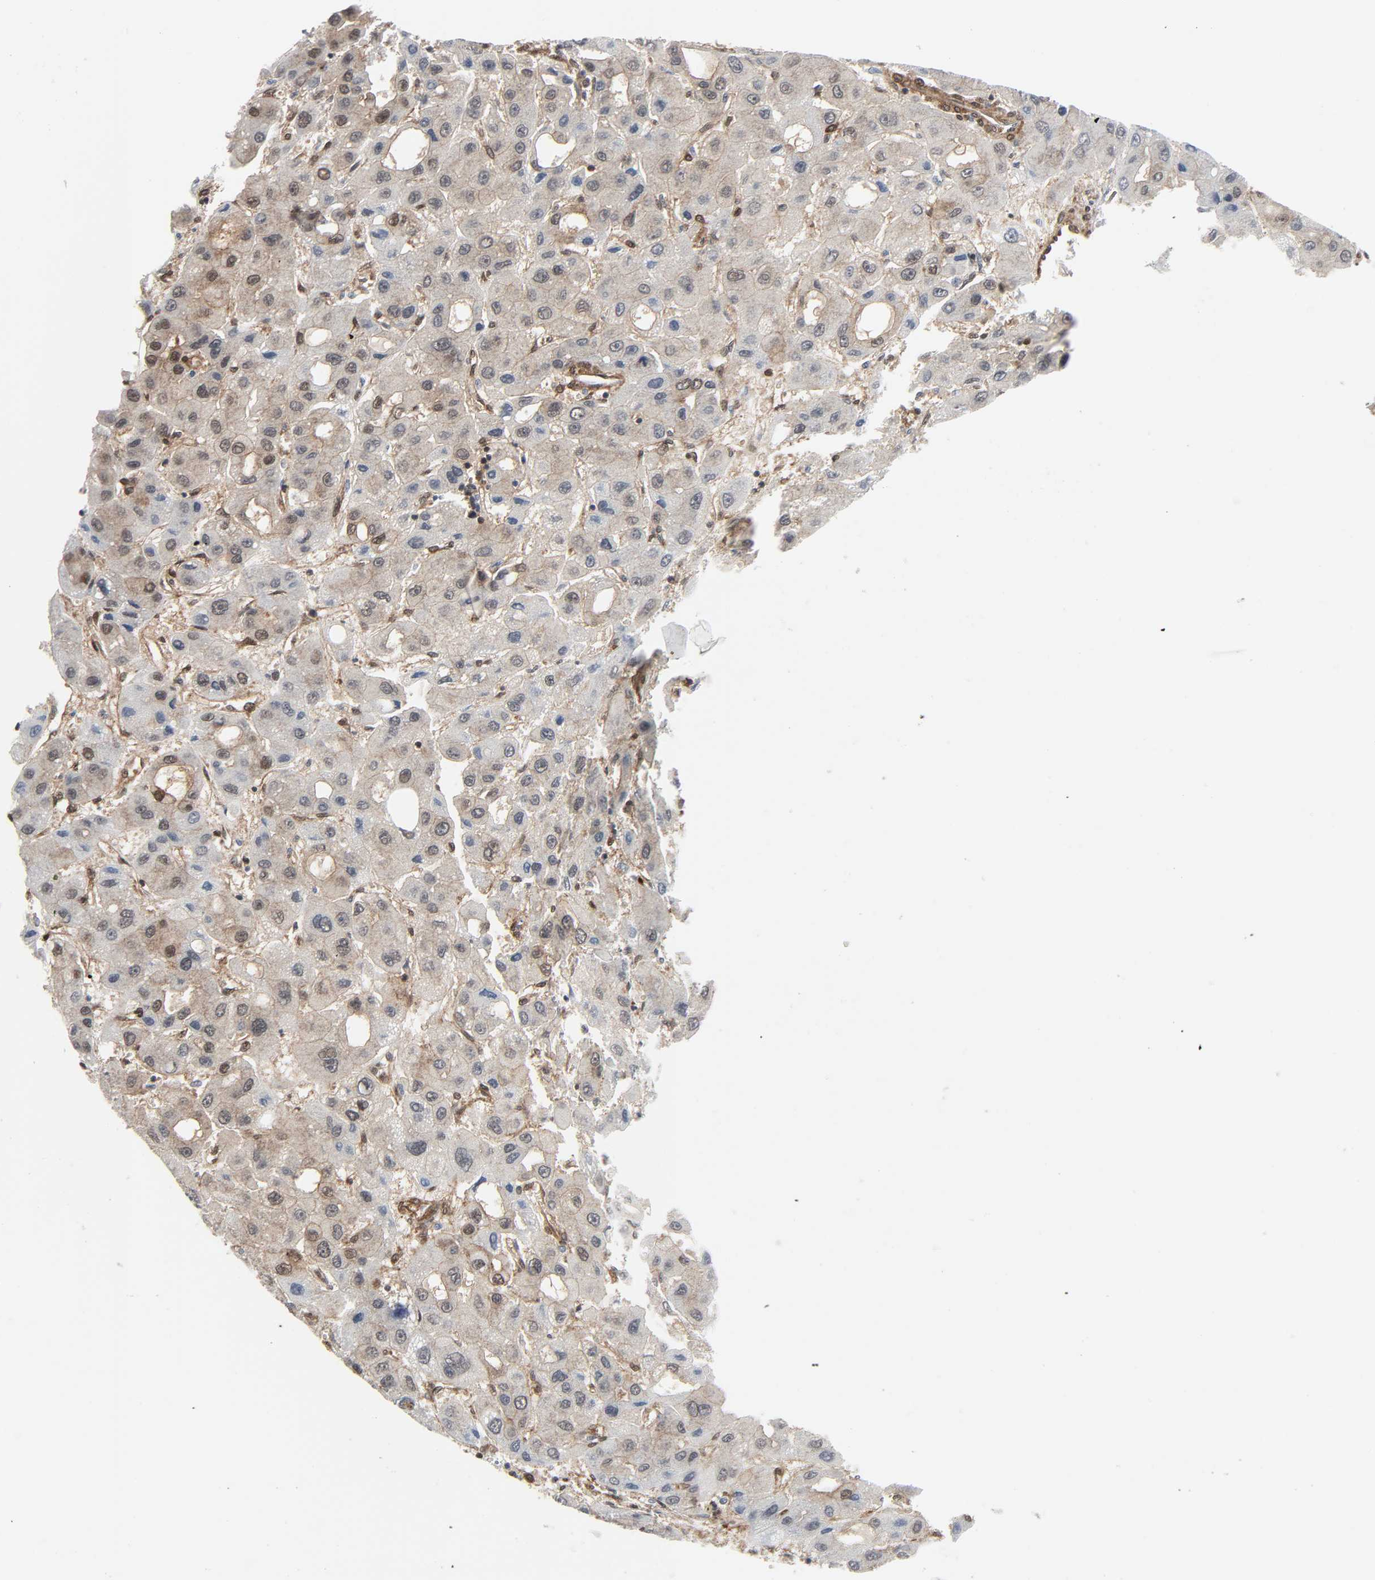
{"staining": {"intensity": "weak", "quantity": "<25%", "location": "cytoplasmic/membranous"}, "tissue": "liver cancer", "cell_type": "Tumor cells", "image_type": "cancer", "snomed": [{"axis": "morphology", "description": "Carcinoma, Hepatocellular, NOS"}, {"axis": "topography", "description": "Liver"}], "caption": "Immunohistochemistry (IHC) of liver hepatocellular carcinoma reveals no positivity in tumor cells.", "gene": "GSK3A", "patient": {"sex": "male", "age": 55}}